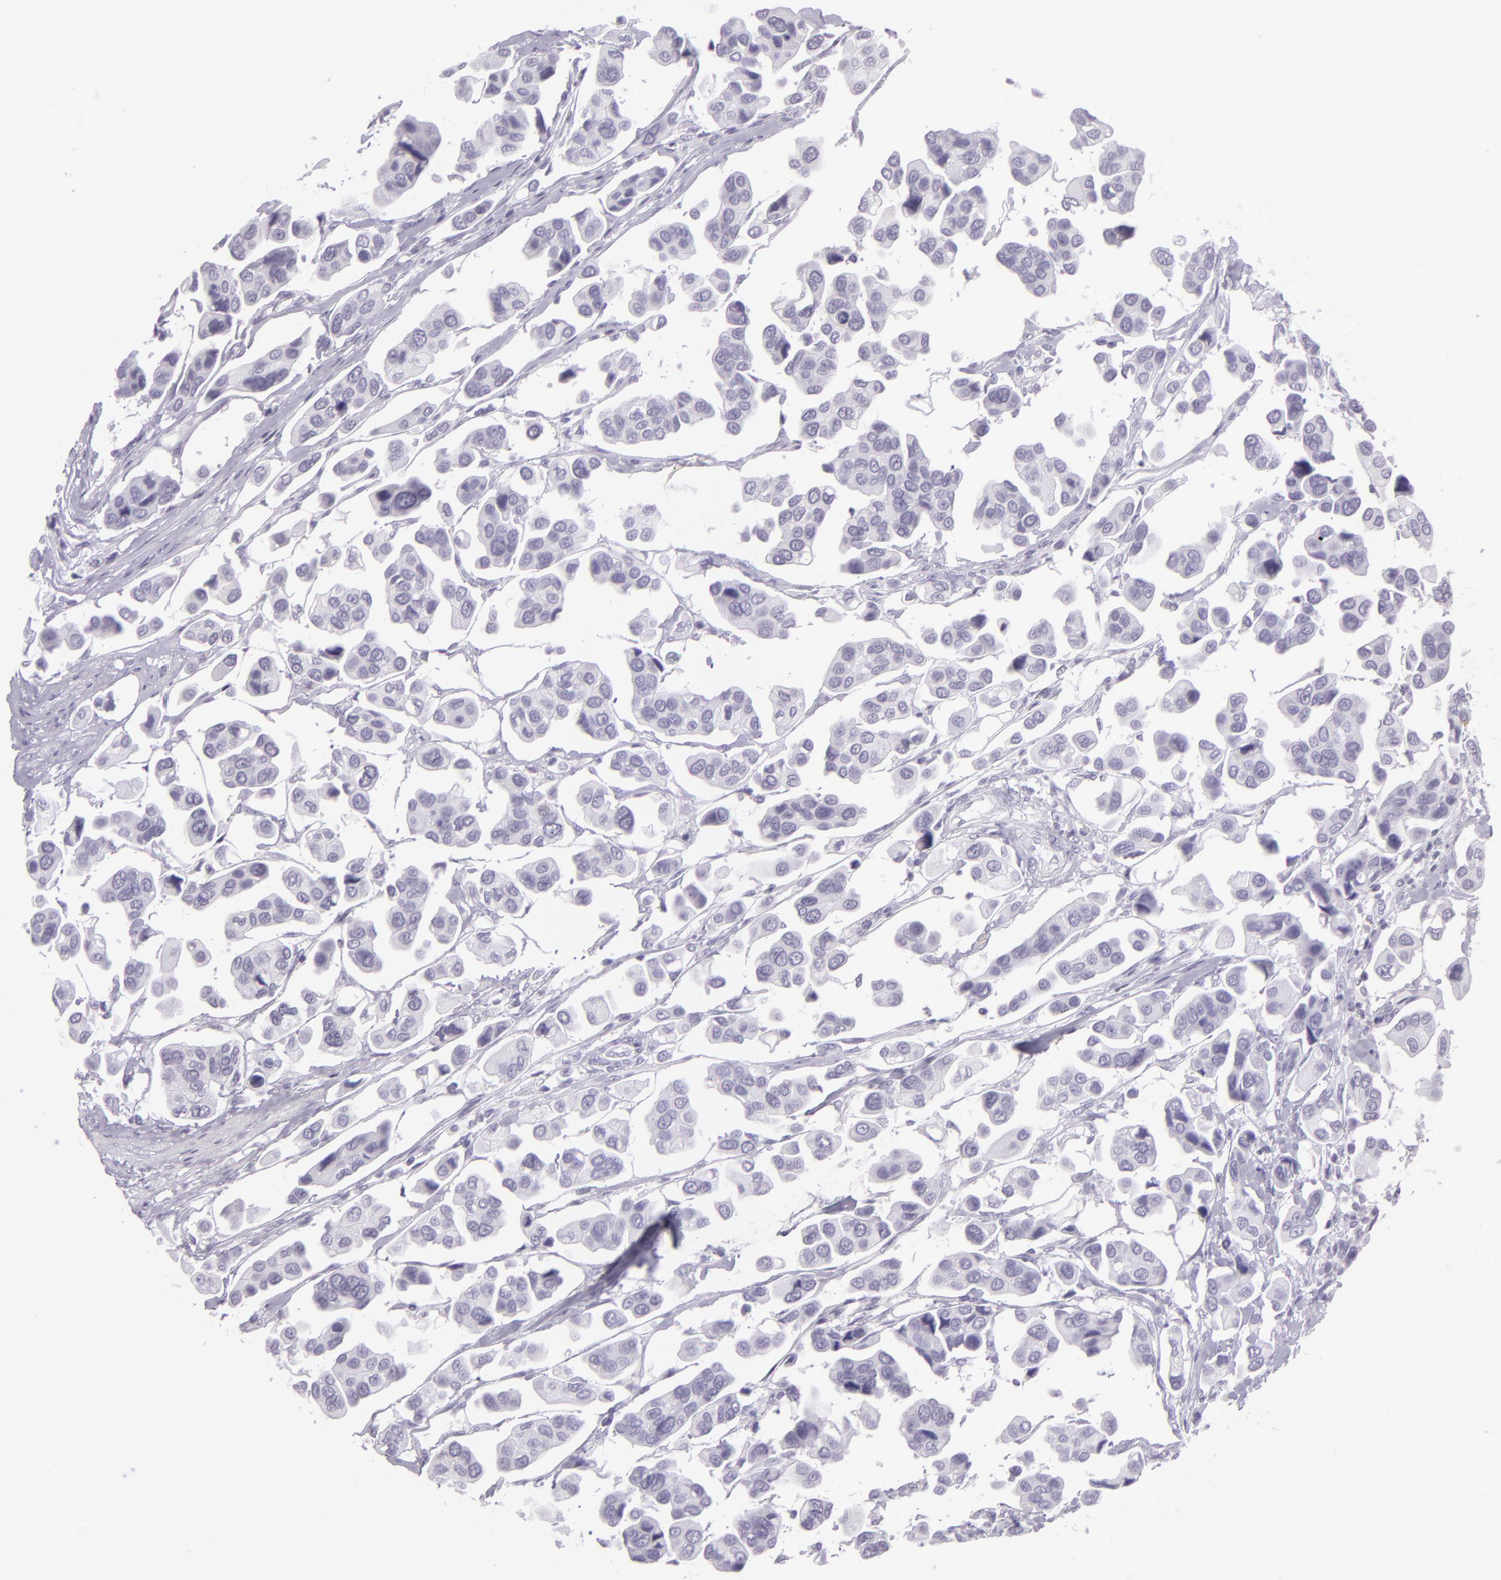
{"staining": {"intensity": "negative", "quantity": "none", "location": "none"}, "tissue": "urothelial cancer", "cell_type": "Tumor cells", "image_type": "cancer", "snomed": [{"axis": "morphology", "description": "Adenocarcinoma, NOS"}, {"axis": "topography", "description": "Urinary bladder"}], "caption": "Adenocarcinoma was stained to show a protein in brown. There is no significant staining in tumor cells.", "gene": "MUC6", "patient": {"sex": "male", "age": 61}}